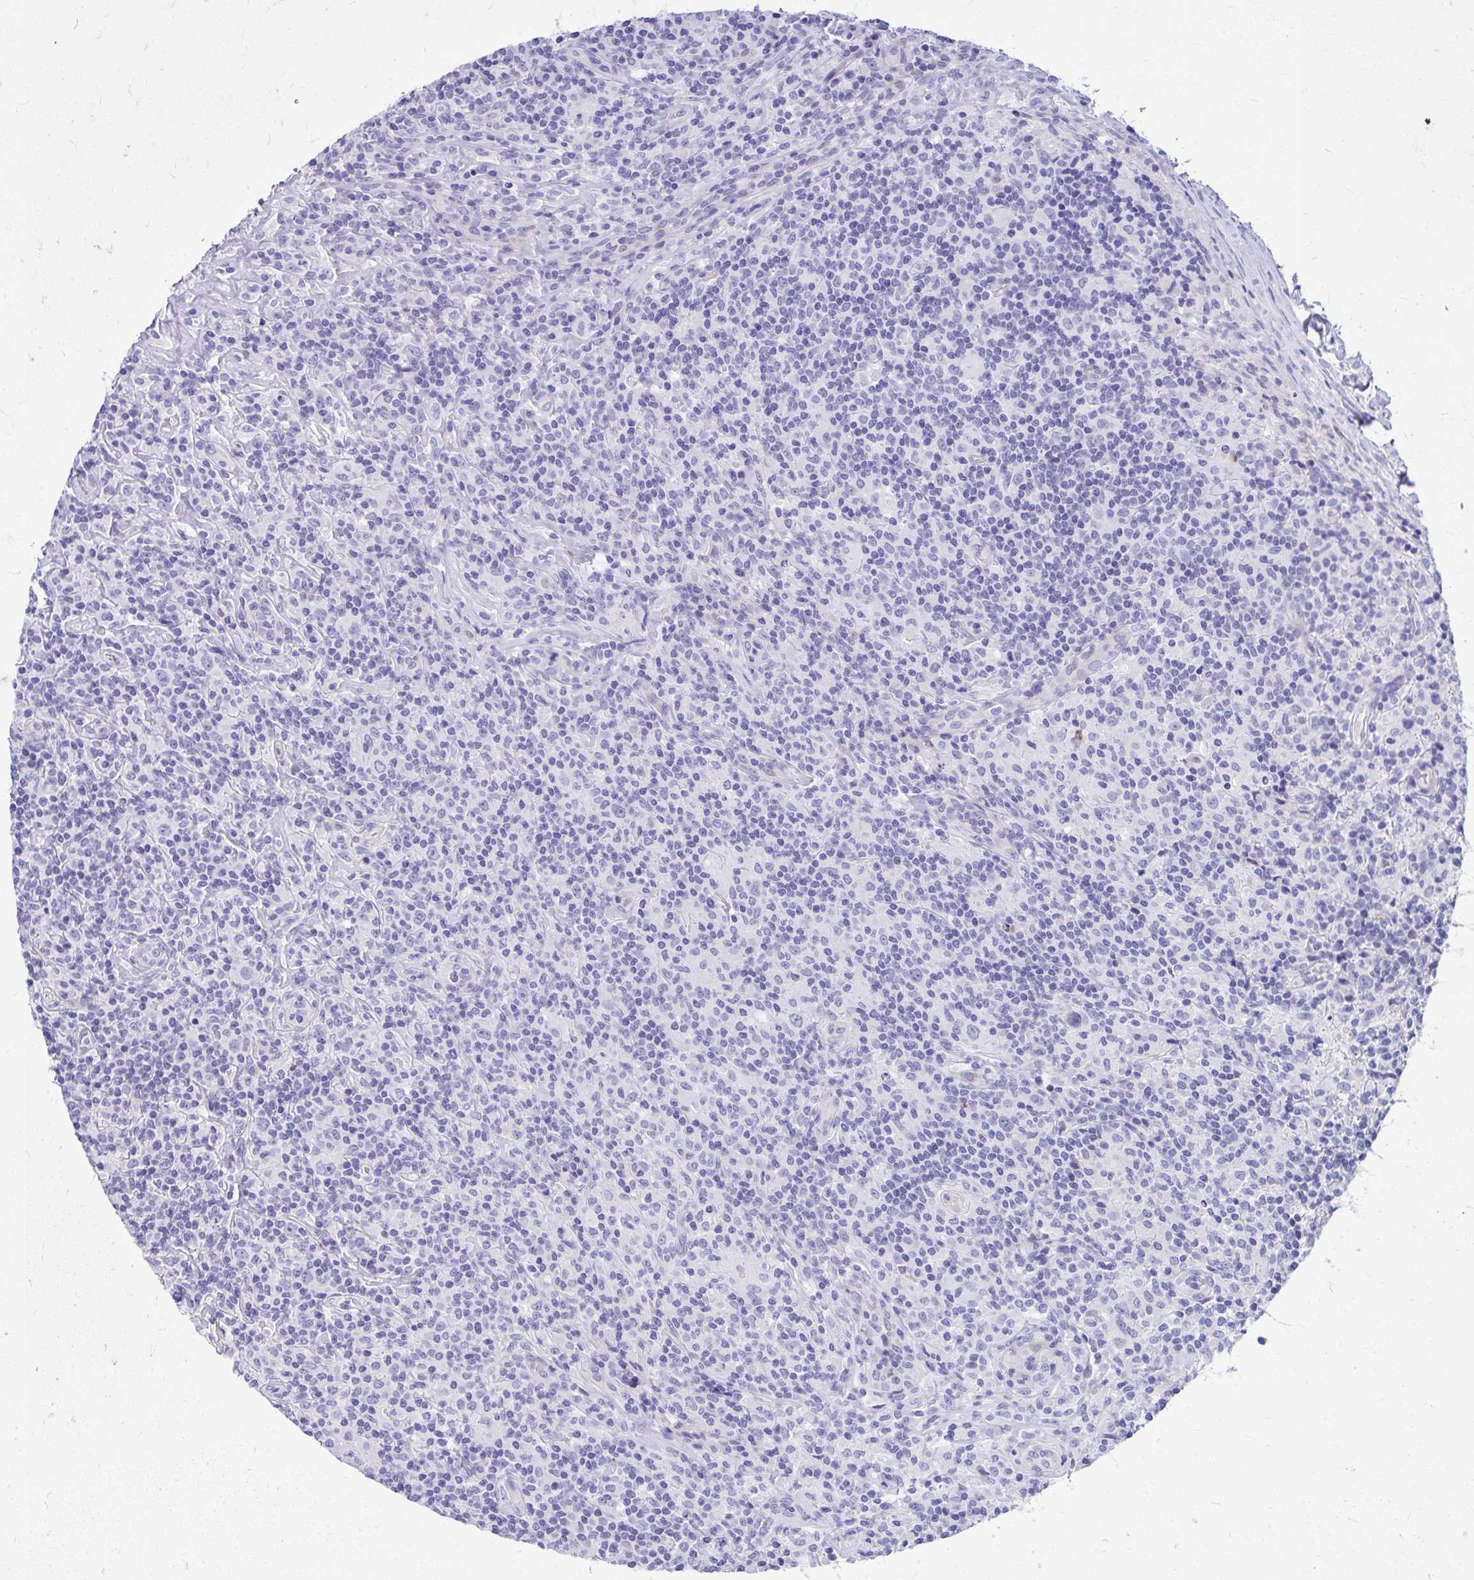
{"staining": {"intensity": "negative", "quantity": "none", "location": "none"}, "tissue": "lymphoma", "cell_type": "Tumor cells", "image_type": "cancer", "snomed": [{"axis": "morphology", "description": "Hodgkin's disease, NOS"}, {"axis": "morphology", "description": "Hodgkin's lymphoma, nodular sclerosis"}, {"axis": "topography", "description": "Lymph node"}], "caption": "Image shows no significant protein staining in tumor cells of Hodgkin's lymphoma, nodular sclerosis.", "gene": "ADAMTSL1", "patient": {"sex": "female", "age": 10}}